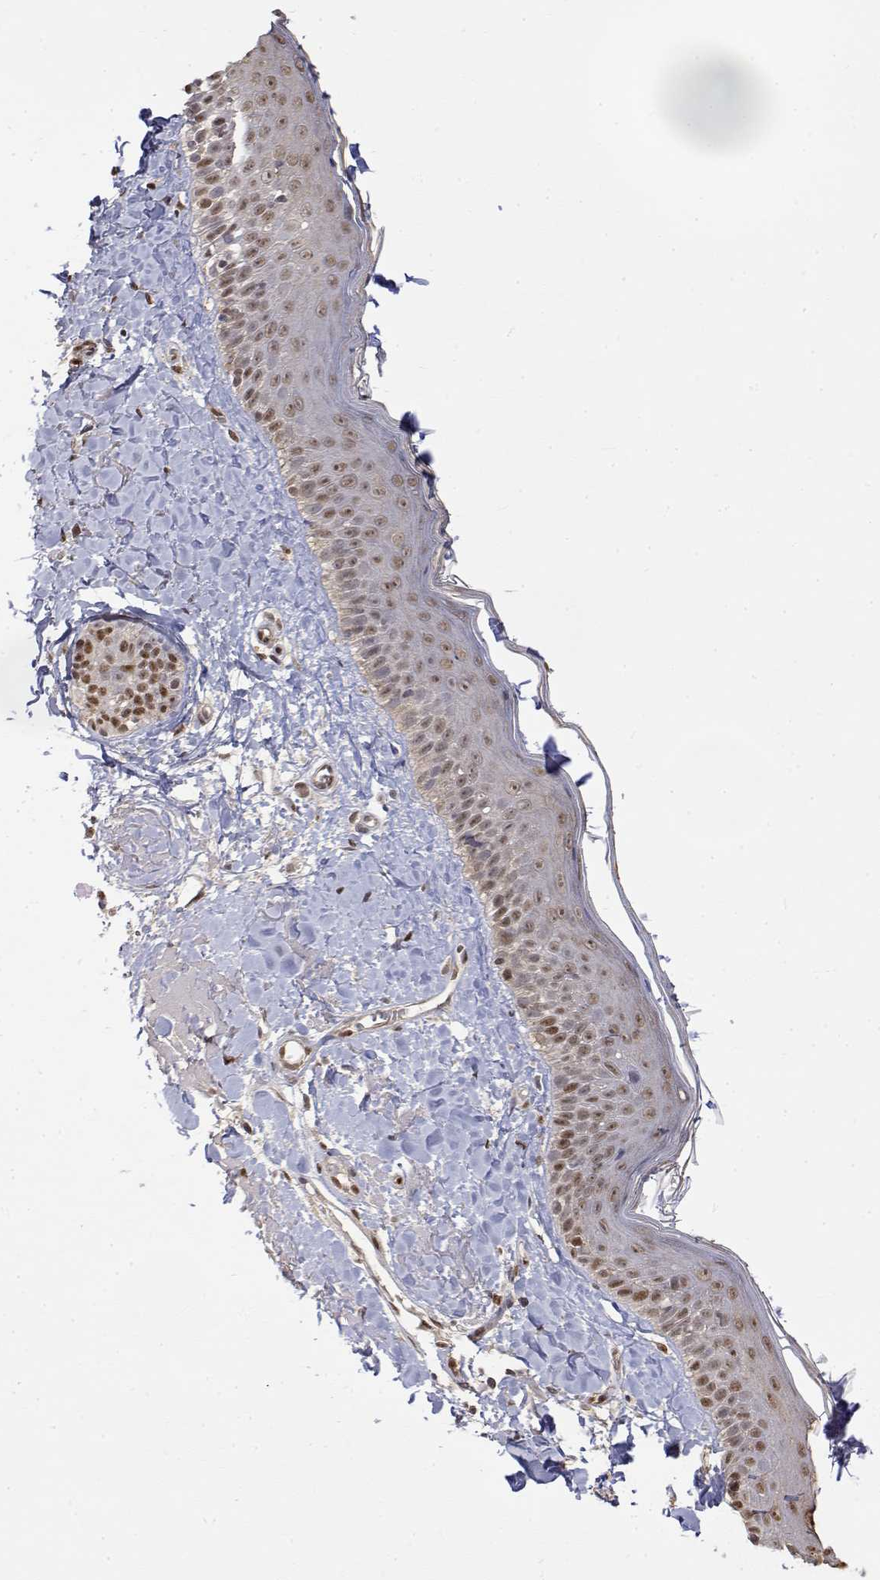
{"staining": {"intensity": "weak", "quantity": ">75%", "location": "nuclear"}, "tissue": "skin", "cell_type": "Fibroblasts", "image_type": "normal", "snomed": [{"axis": "morphology", "description": "Normal tissue, NOS"}, {"axis": "topography", "description": "Skin"}], "caption": "Fibroblasts display low levels of weak nuclear staining in approximately >75% of cells in normal human skin.", "gene": "TPI1", "patient": {"sex": "male", "age": 73}}